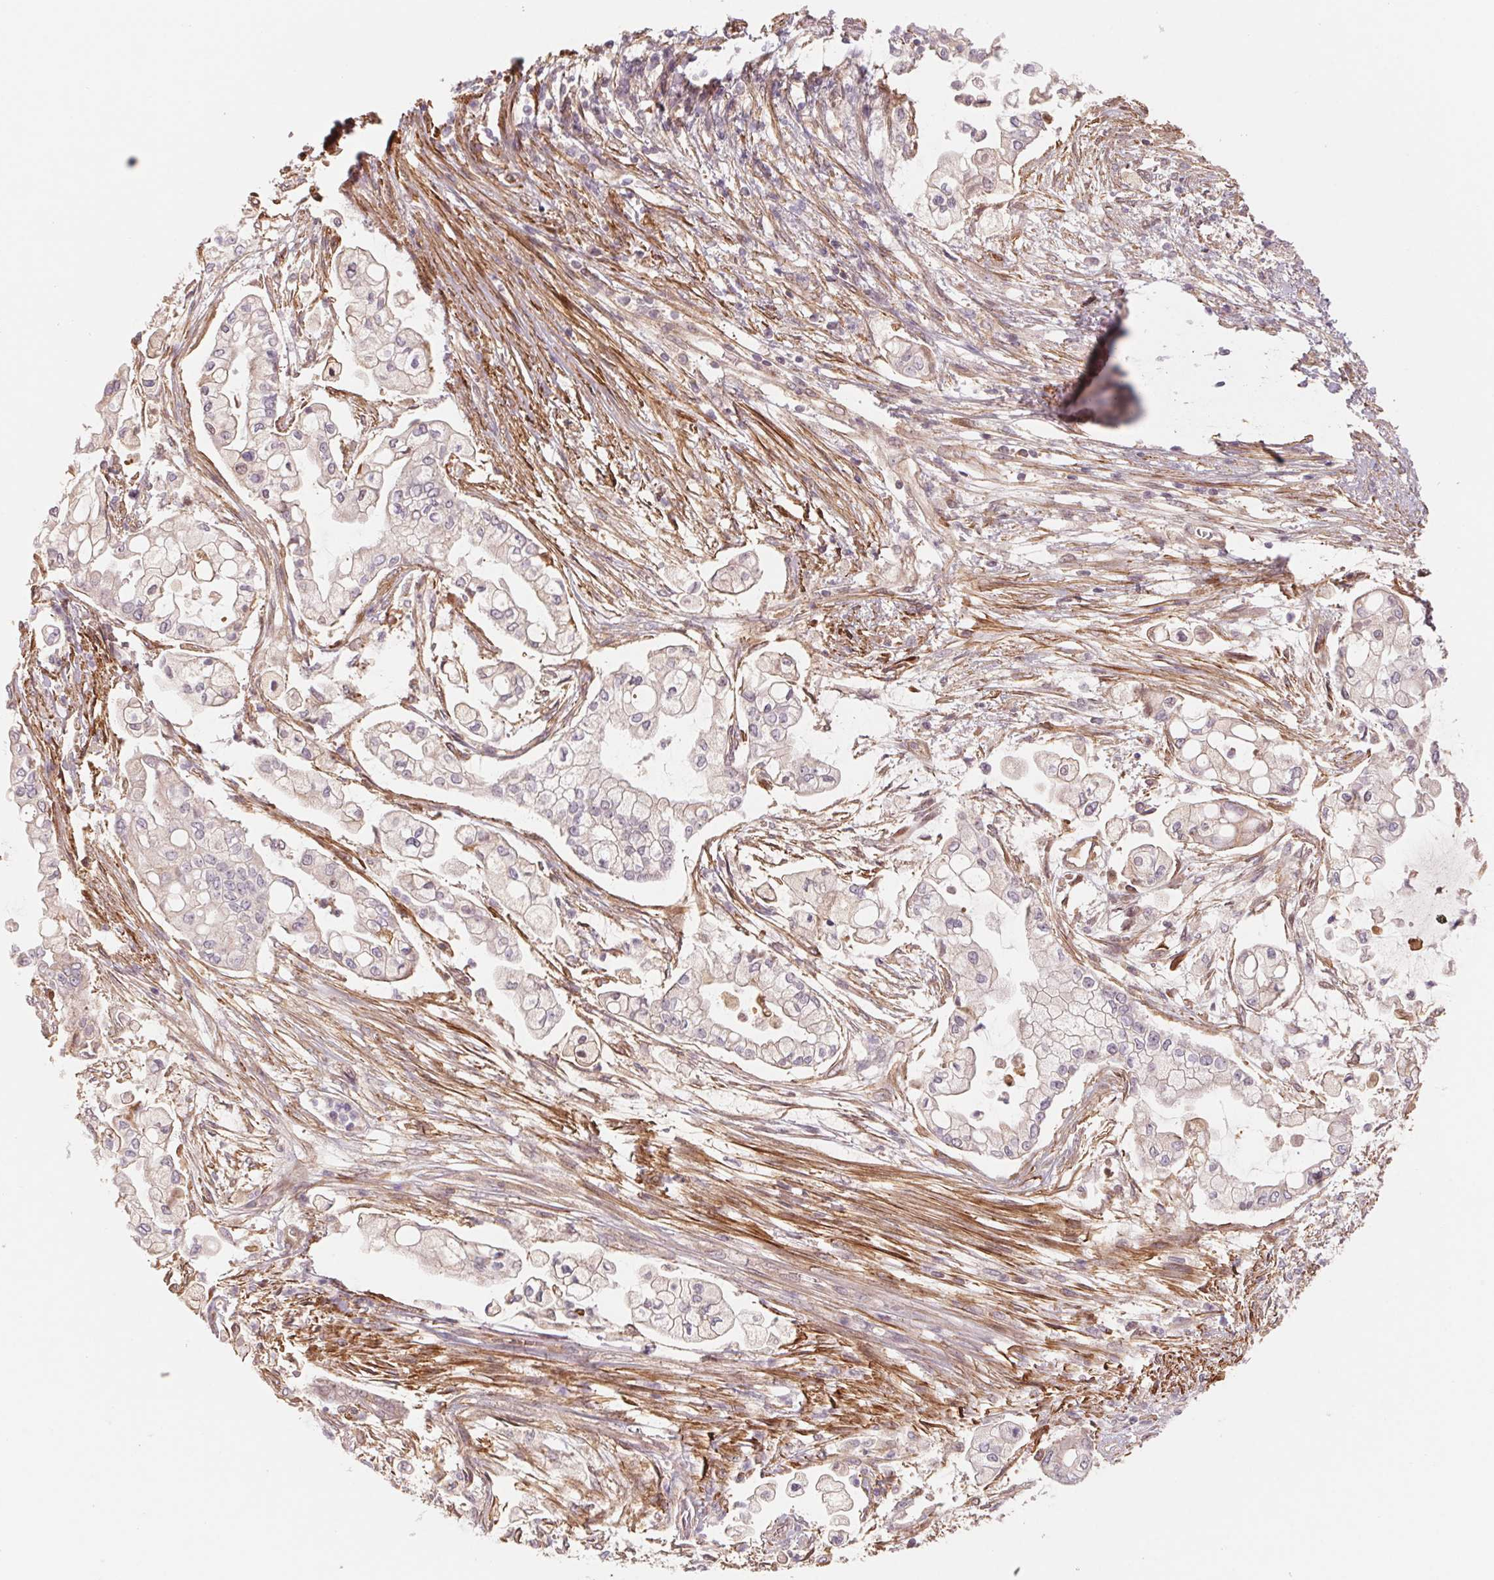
{"staining": {"intensity": "negative", "quantity": "none", "location": "none"}, "tissue": "pancreatic cancer", "cell_type": "Tumor cells", "image_type": "cancer", "snomed": [{"axis": "morphology", "description": "Adenocarcinoma, NOS"}, {"axis": "topography", "description": "Pancreas"}], "caption": "Tumor cells are negative for protein expression in human adenocarcinoma (pancreatic). (DAB IHC, high magnification).", "gene": "CCDC112", "patient": {"sex": "female", "age": 69}}